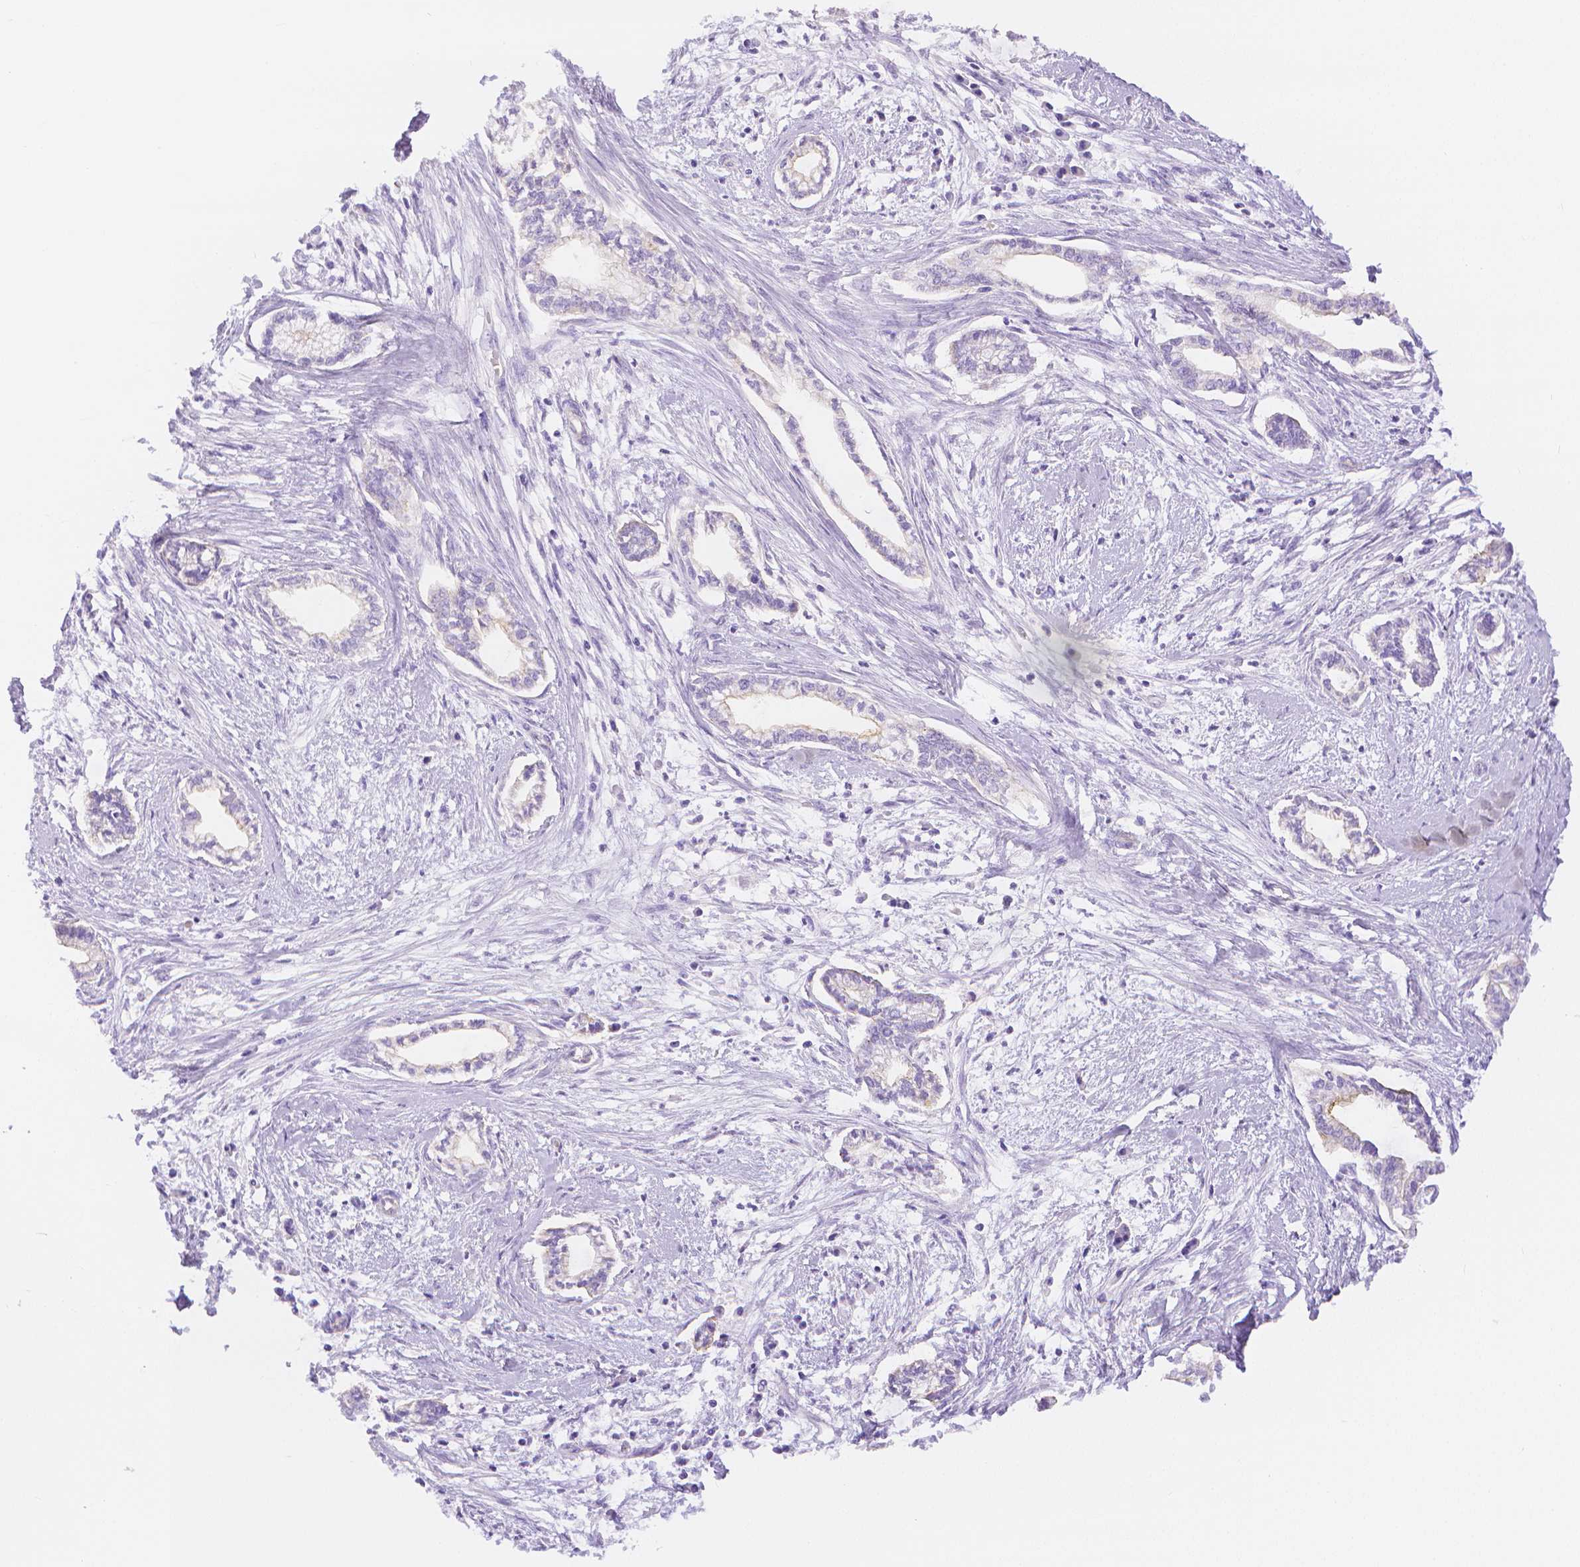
{"staining": {"intensity": "negative", "quantity": "none", "location": "none"}, "tissue": "cervical cancer", "cell_type": "Tumor cells", "image_type": "cancer", "snomed": [{"axis": "morphology", "description": "Adenocarcinoma, NOS"}, {"axis": "topography", "description": "Cervix"}], "caption": "Immunohistochemistry of human cervical cancer displays no positivity in tumor cells.", "gene": "SLC27A5", "patient": {"sex": "female", "age": 62}}